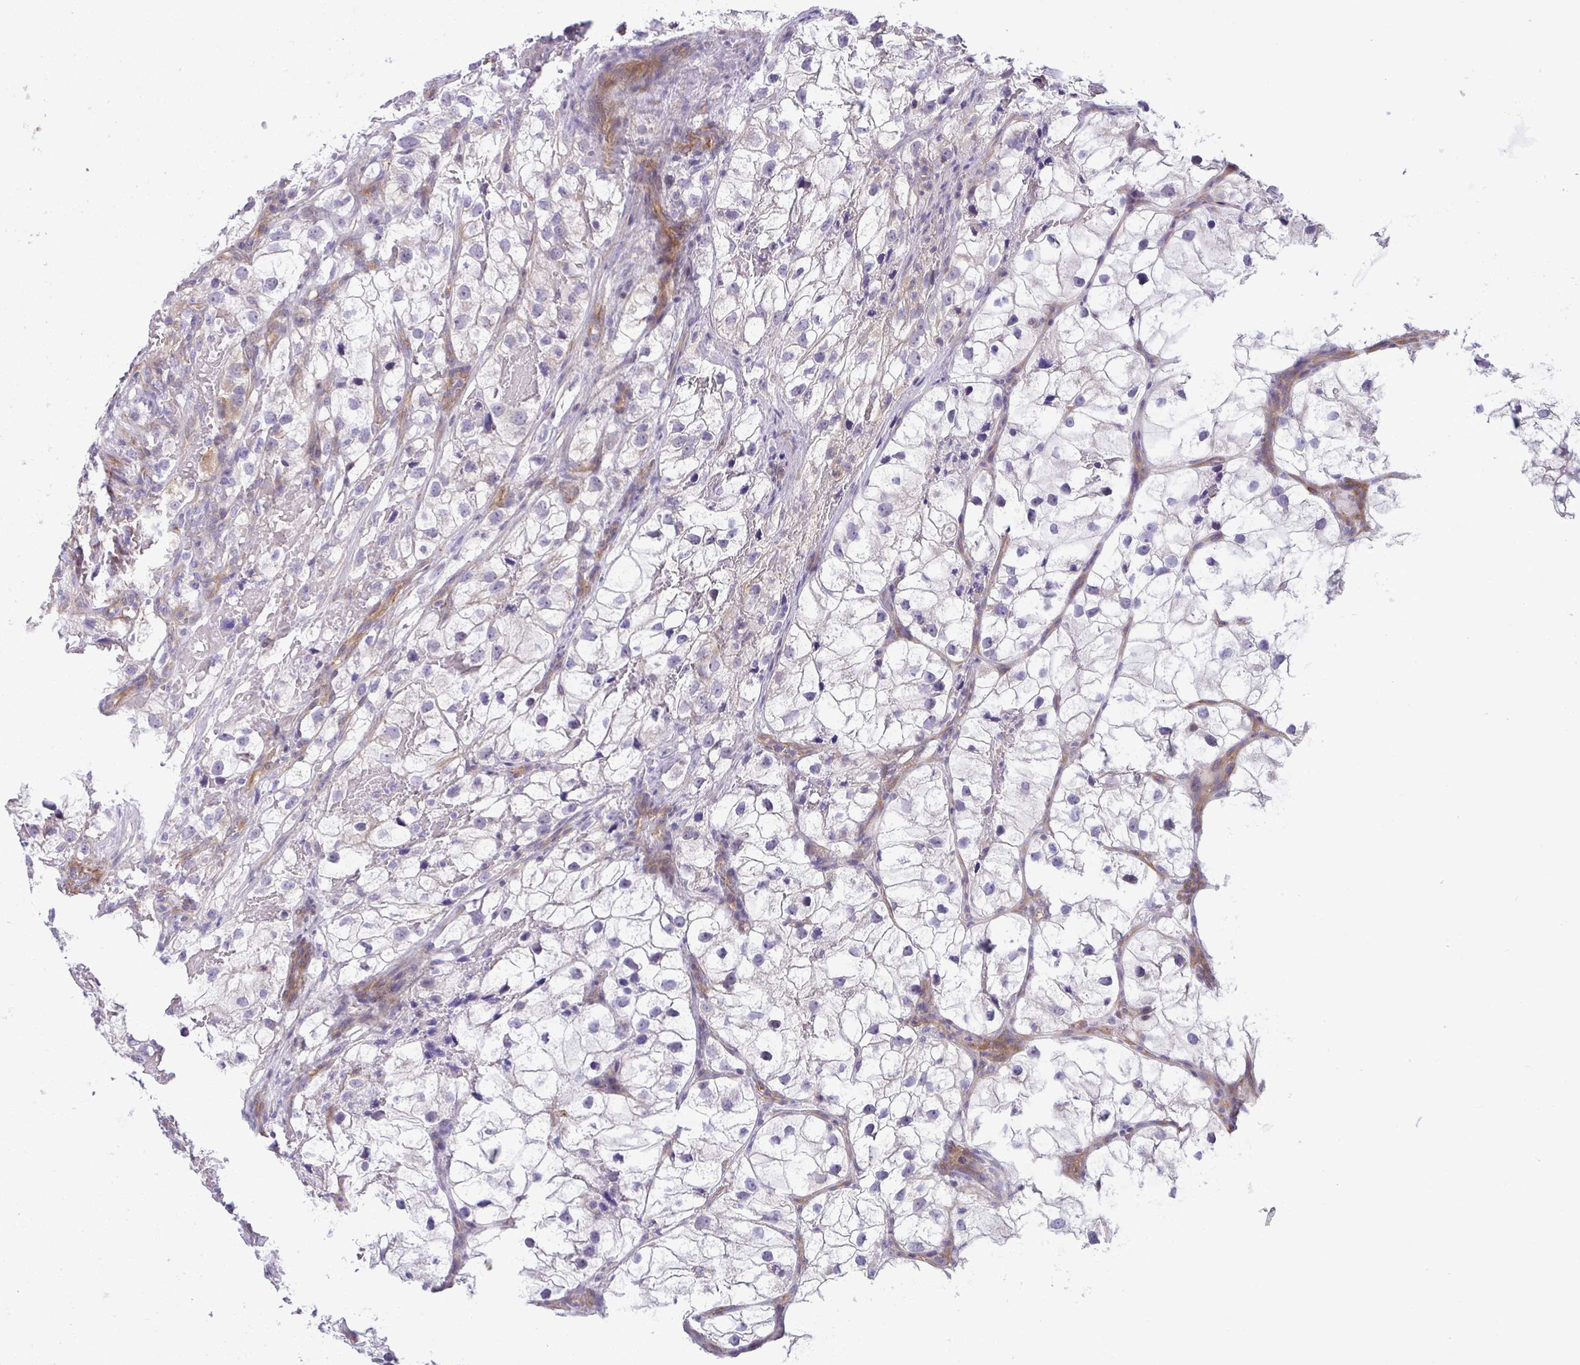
{"staining": {"intensity": "negative", "quantity": "none", "location": "none"}, "tissue": "renal cancer", "cell_type": "Tumor cells", "image_type": "cancer", "snomed": [{"axis": "morphology", "description": "Adenocarcinoma, NOS"}, {"axis": "topography", "description": "Kidney"}], "caption": "Immunohistochemistry (IHC) of adenocarcinoma (renal) reveals no expression in tumor cells. (DAB IHC visualized using brightfield microscopy, high magnification).", "gene": "MYL12A", "patient": {"sex": "male", "age": 59}}